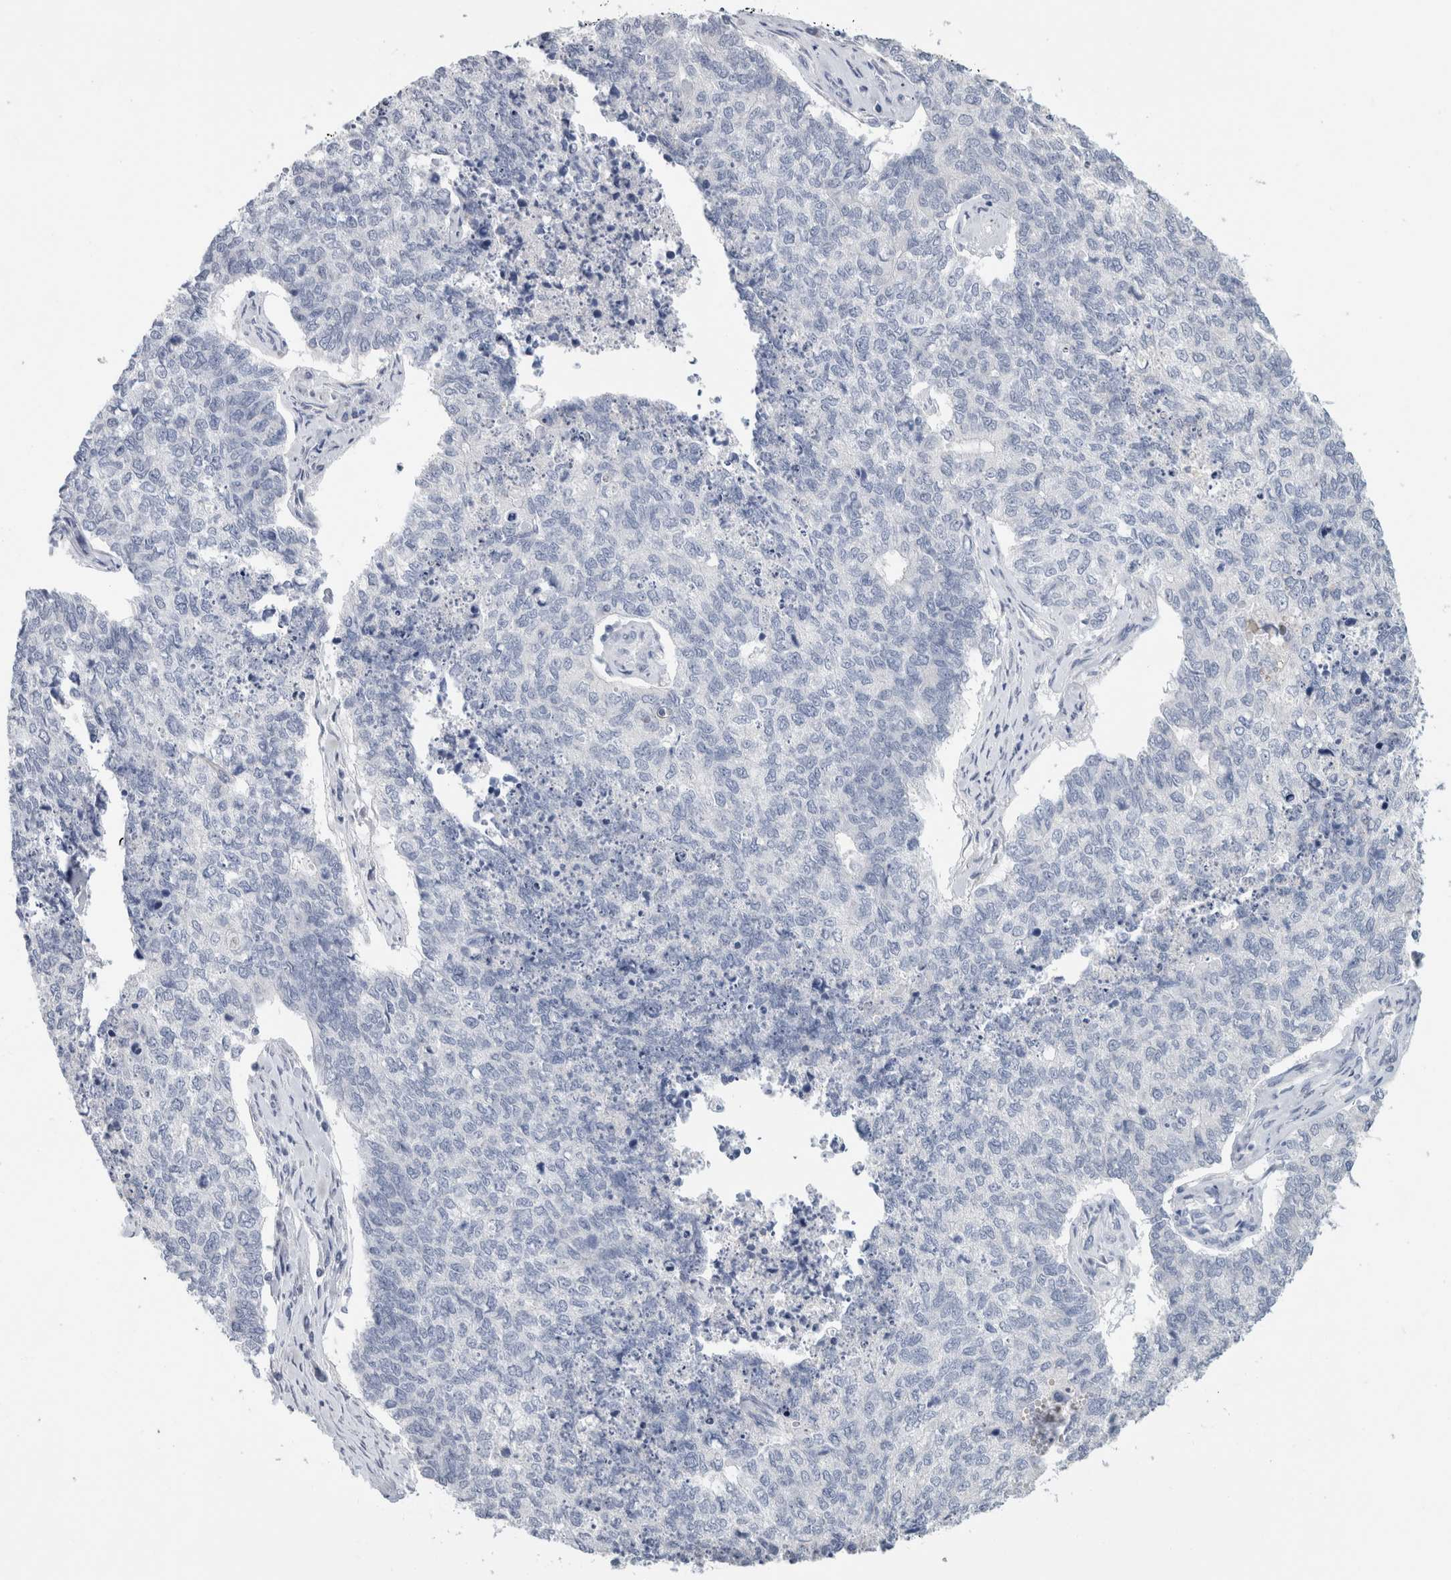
{"staining": {"intensity": "negative", "quantity": "none", "location": "none"}, "tissue": "cervical cancer", "cell_type": "Tumor cells", "image_type": "cancer", "snomed": [{"axis": "morphology", "description": "Squamous cell carcinoma, NOS"}, {"axis": "topography", "description": "Cervix"}], "caption": "Human cervical cancer stained for a protein using immunohistochemistry shows no positivity in tumor cells.", "gene": "BCAN", "patient": {"sex": "female", "age": 63}}